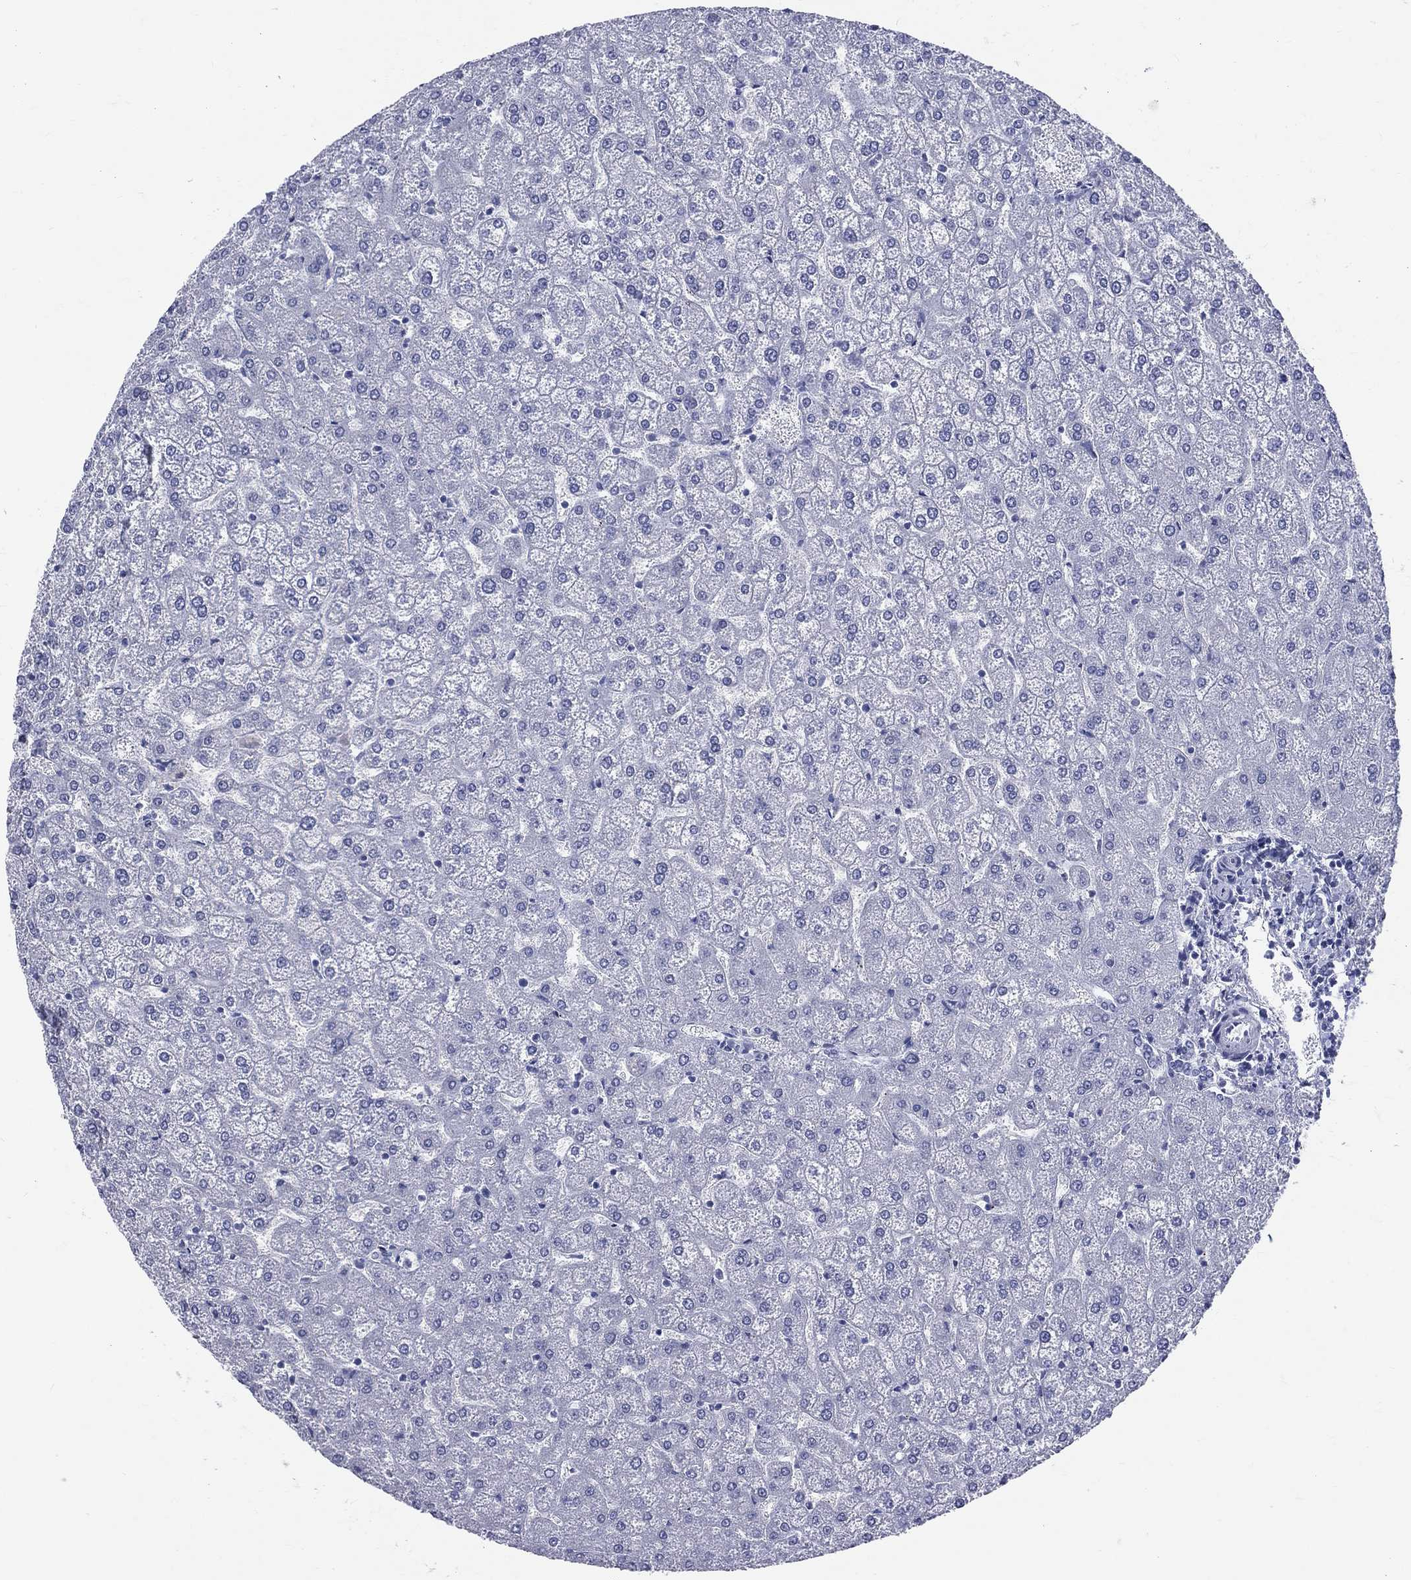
{"staining": {"intensity": "negative", "quantity": "none", "location": "none"}, "tissue": "liver", "cell_type": "Cholangiocytes", "image_type": "normal", "snomed": [{"axis": "morphology", "description": "Normal tissue, NOS"}, {"axis": "topography", "description": "Liver"}], "caption": "This is an immunohistochemistry (IHC) photomicrograph of normal human liver. There is no expression in cholangiocytes.", "gene": "CYLC1", "patient": {"sex": "female", "age": 32}}